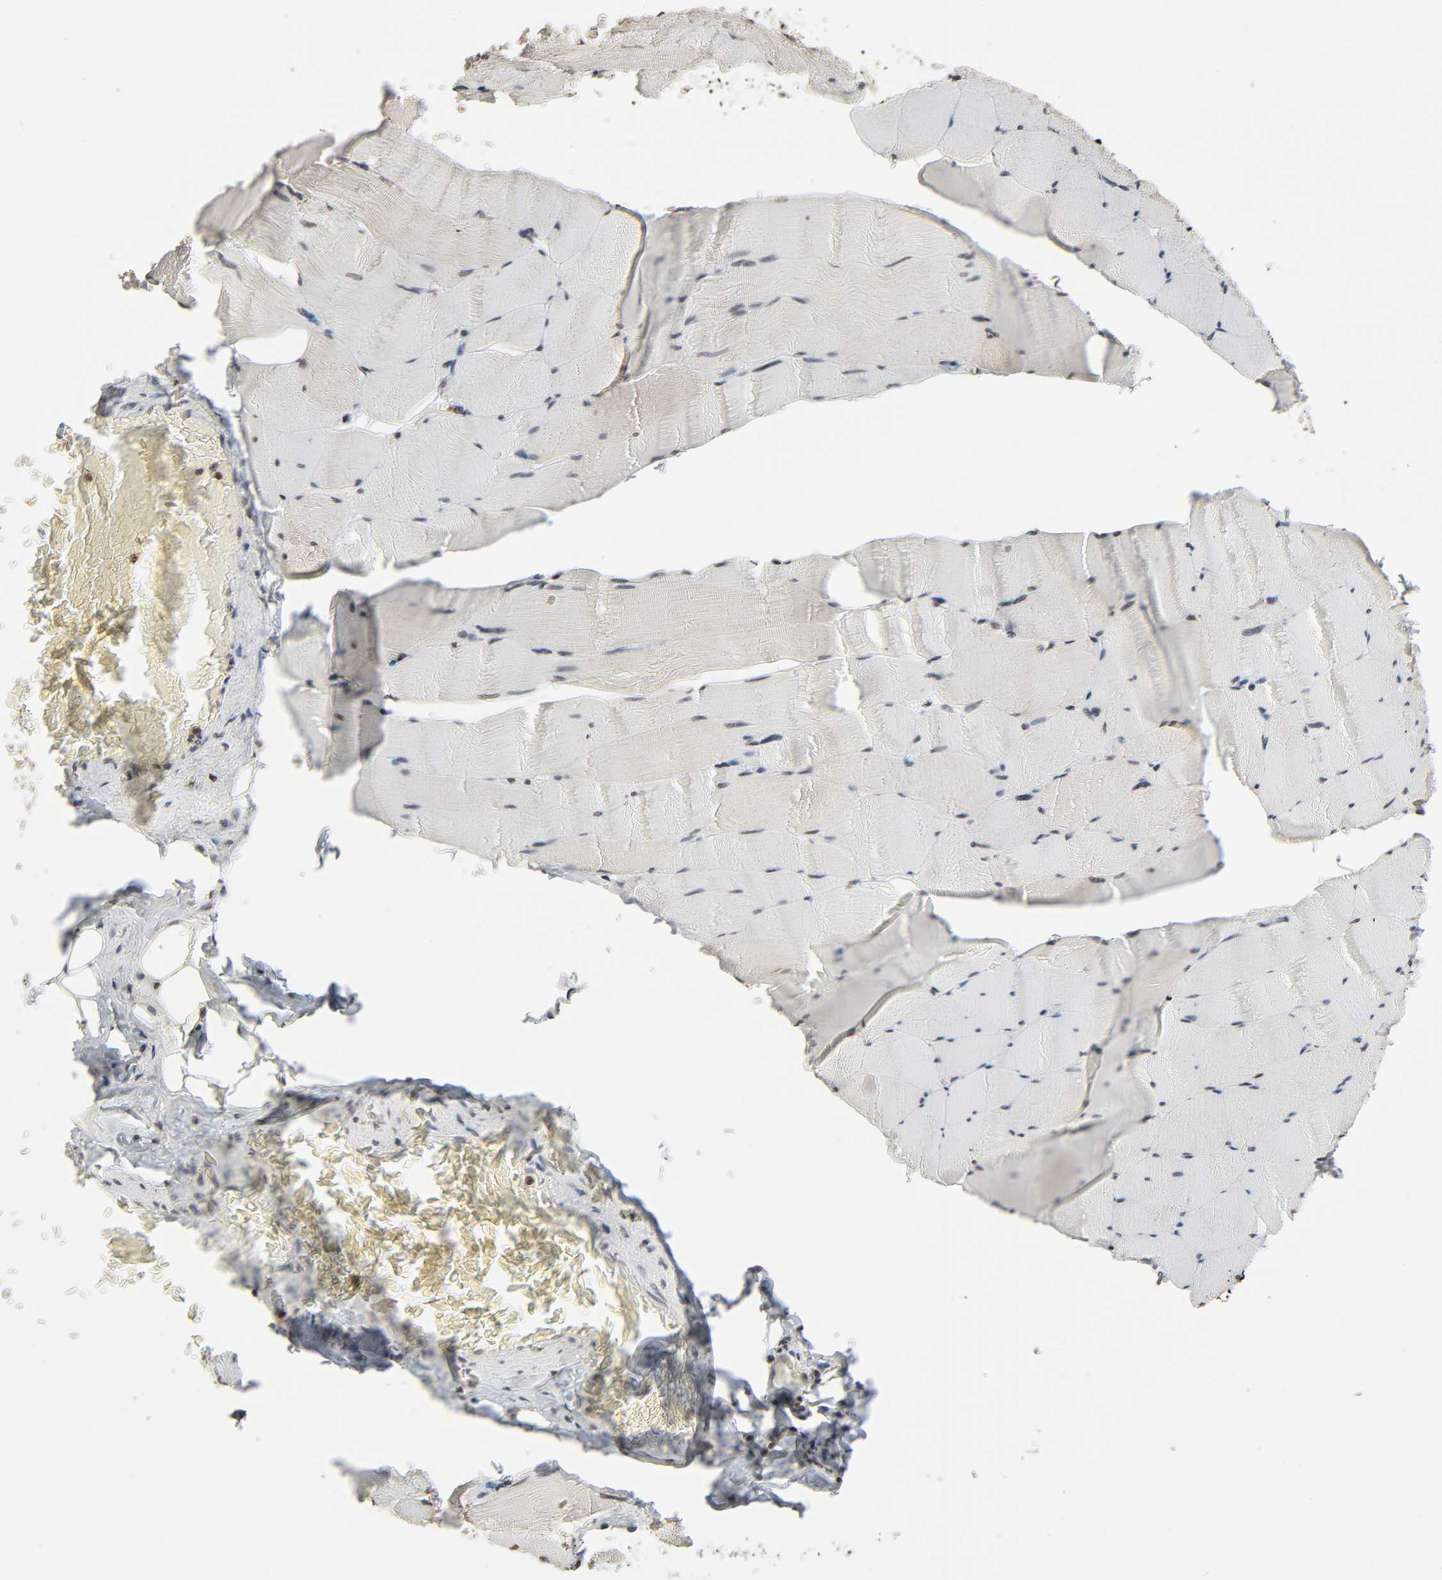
{"staining": {"intensity": "weak", "quantity": ">75%", "location": "cytoplasmic/membranous,nuclear"}, "tissue": "skeletal muscle", "cell_type": "Myocytes", "image_type": "normal", "snomed": [{"axis": "morphology", "description": "Normal tissue, NOS"}, {"axis": "topography", "description": "Skeletal muscle"}], "caption": "The micrograph displays staining of unremarkable skeletal muscle, revealing weak cytoplasmic/membranous,nuclear protein expression (brown color) within myocytes.", "gene": "STK4", "patient": {"sex": "male", "age": 62}}